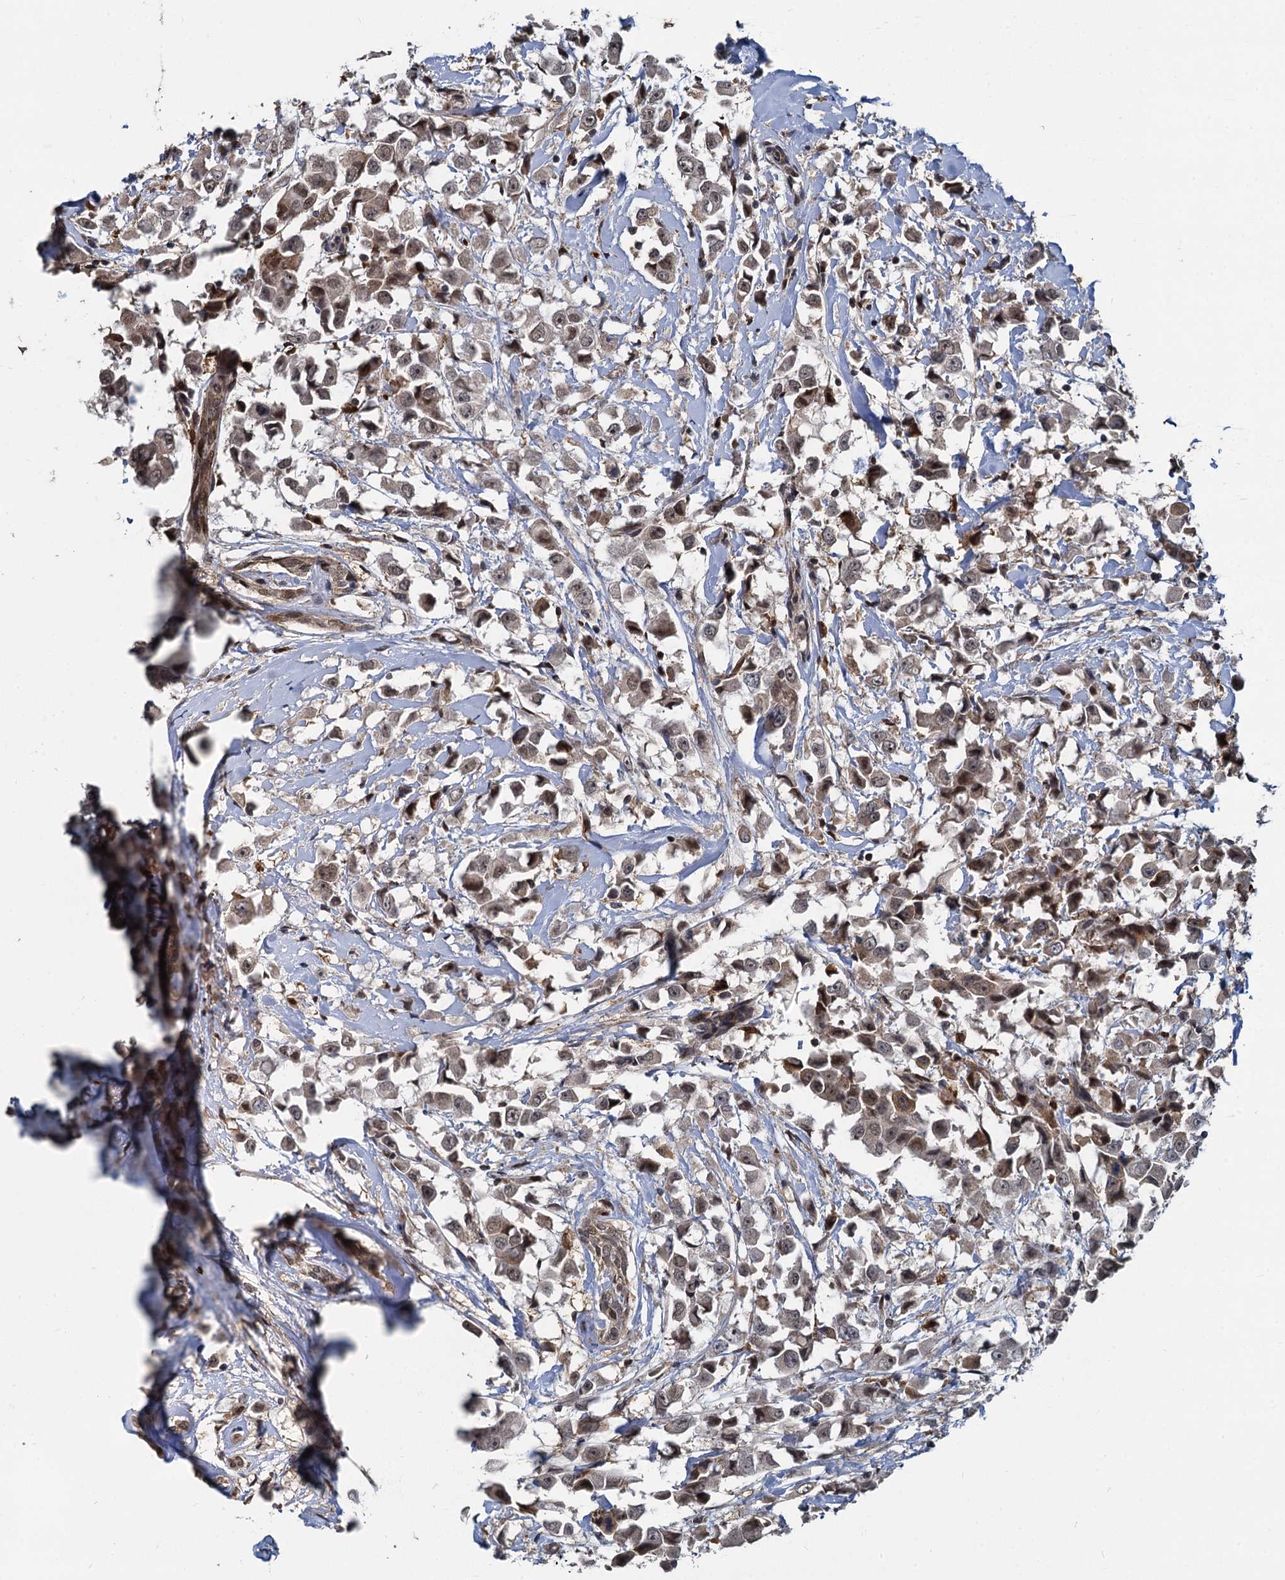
{"staining": {"intensity": "moderate", "quantity": ">75%", "location": "nuclear"}, "tissue": "breast cancer", "cell_type": "Tumor cells", "image_type": "cancer", "snomed": [{"axis": "morphology", "description": "Duct carcinoma"}, {"axis": "topography", "description": "Breast"}], "caption": "The micrograph reveals immunohistochemical staining of breast cancer. There is moderate nuclear expression is present in about >75% of tumor cells.", "gene": "FANCI", "patient": {"sex": "female", "age": 61}}